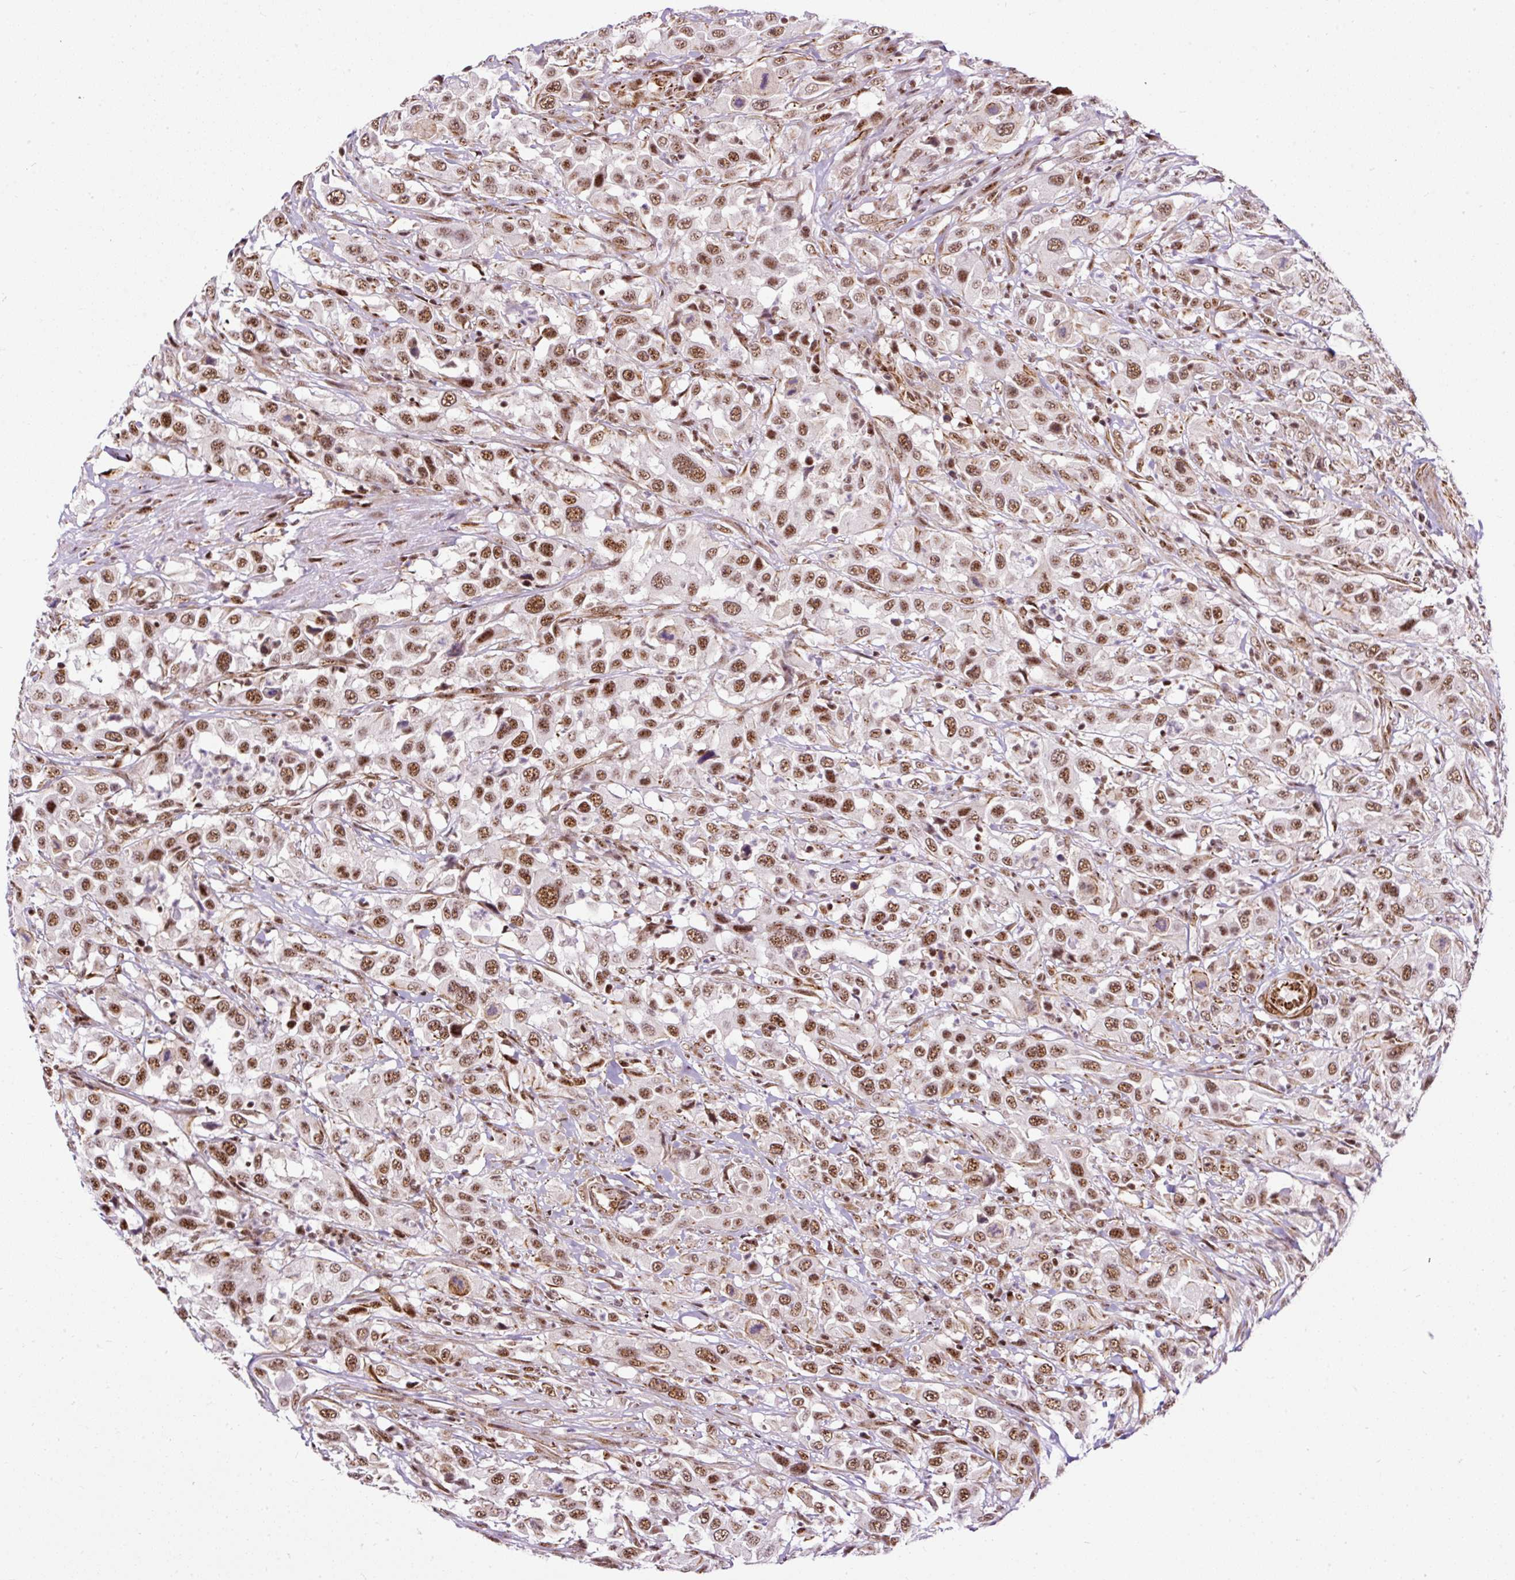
{"staining": {"intensity": "moderate", "quantity": ">75%", "location": "nuclear"}, "tissue": "urothelial cancer", "cell_type": "Tumor cells", "image_type": "cancer", "snomed": [{"axis": "morphology", "description": "Urothelial carcinoma, High grade"}, {"axis": "topography", "description": "Urinary bladder"}], "caption": "The immunohistochemical stain highlights moderate nuclear expression in tumor cells of urothelial cancer tissue. (DAB IHC with brightfield microscopy, high magnification).", "gene": "LUC7L2", "patient": {"sex": "male", "age": 61}}